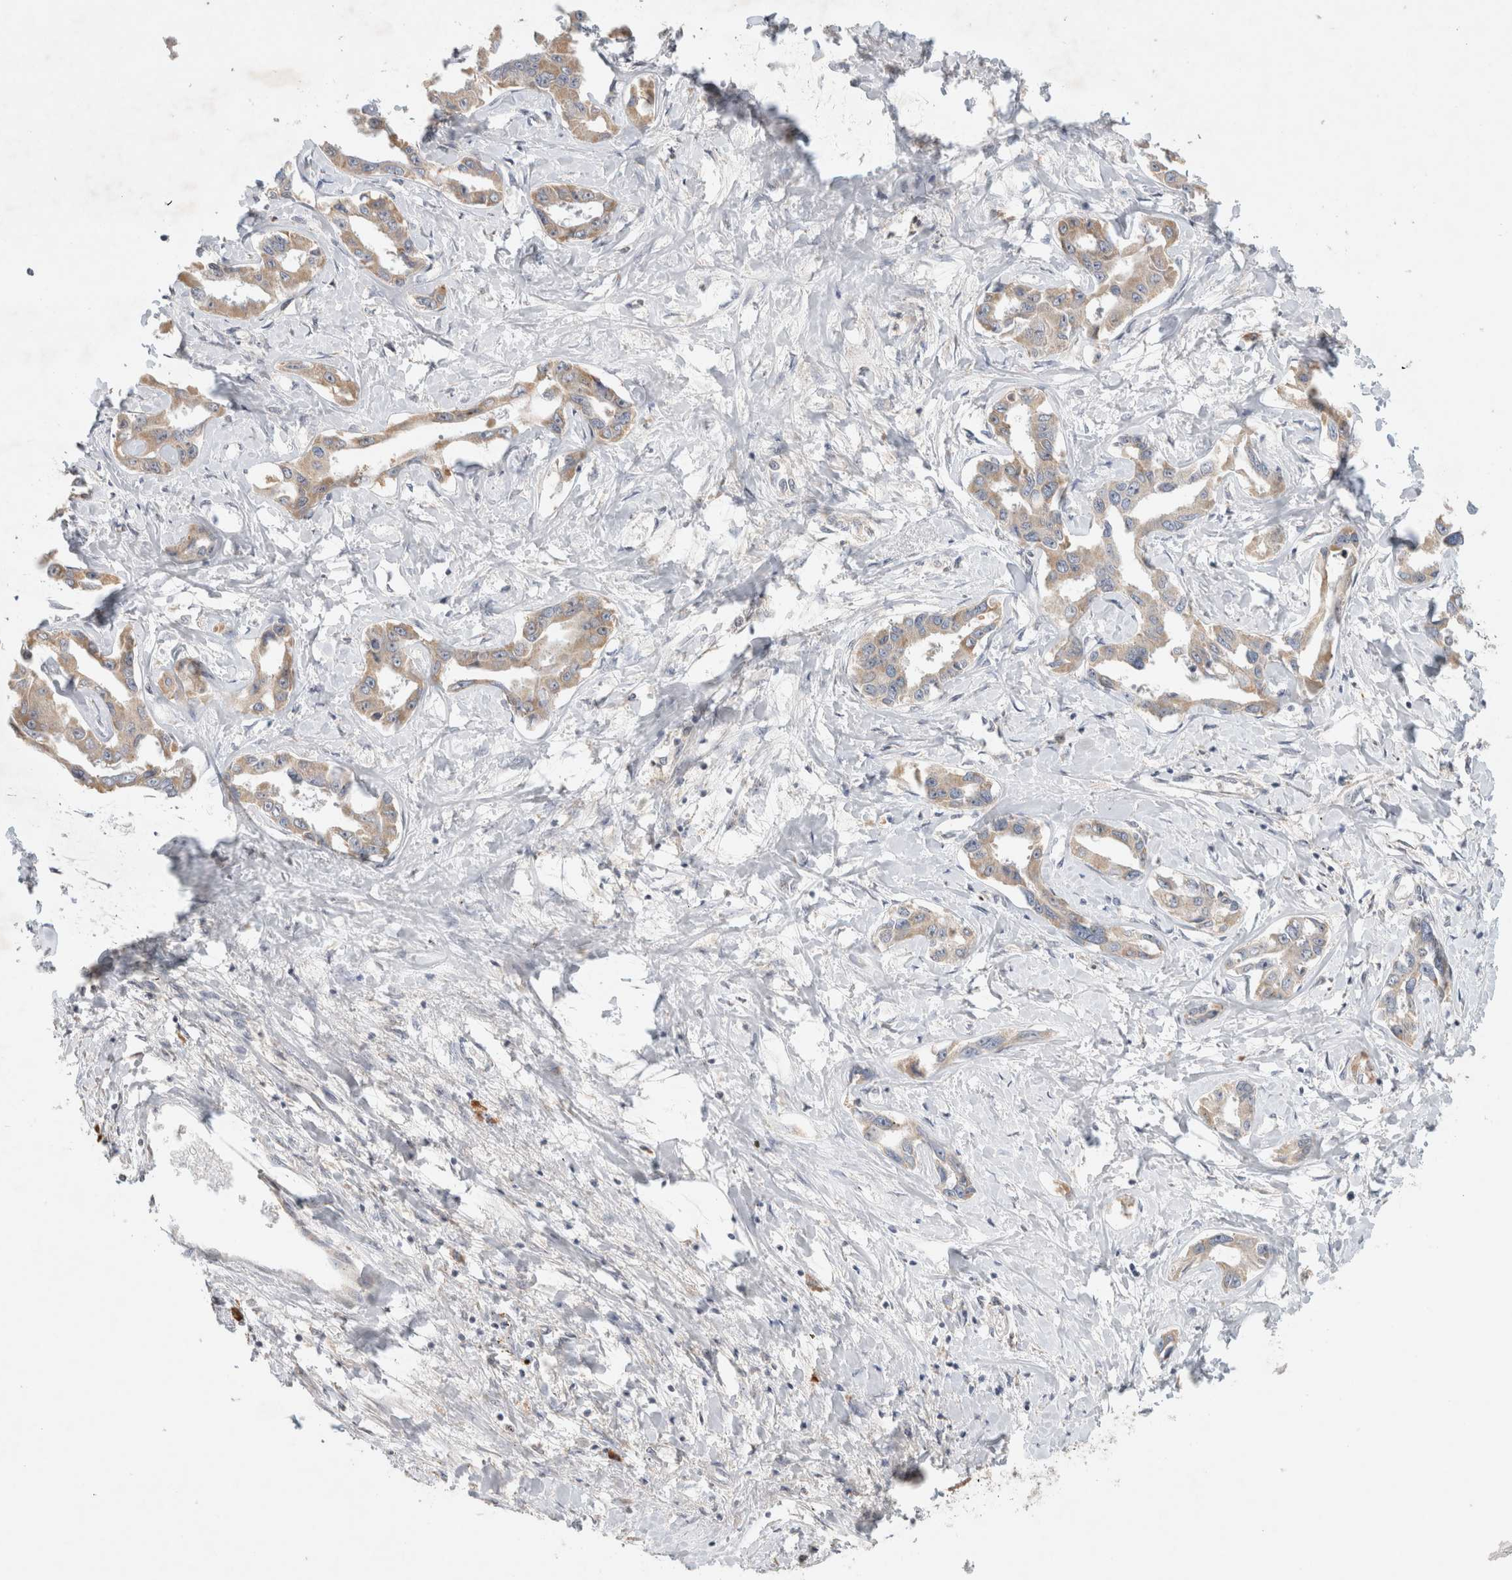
{"staining": {"intensity": "weak", "quantity": ">75%", "location": "cytoplasmic/membranous"}, "tissue": "liver cancer", "cell_type": "Tumor cells", "image_type": "cancer", "snomed": [{"axis": "morphology", "description": "Cholangiocarcinoma"}, {"axis": "topography", "description": "Liver"}], "caption": "Immunohistochemistry image of human cholangiocarcinoma (liver) stained for a protein (brown), which demonstrates low levels of weak cytoplasmic/membranous positivity in about >75% of tumor cells.", "gene": "NEDD4L", "patient": {"sex": "male", "age": 59}}